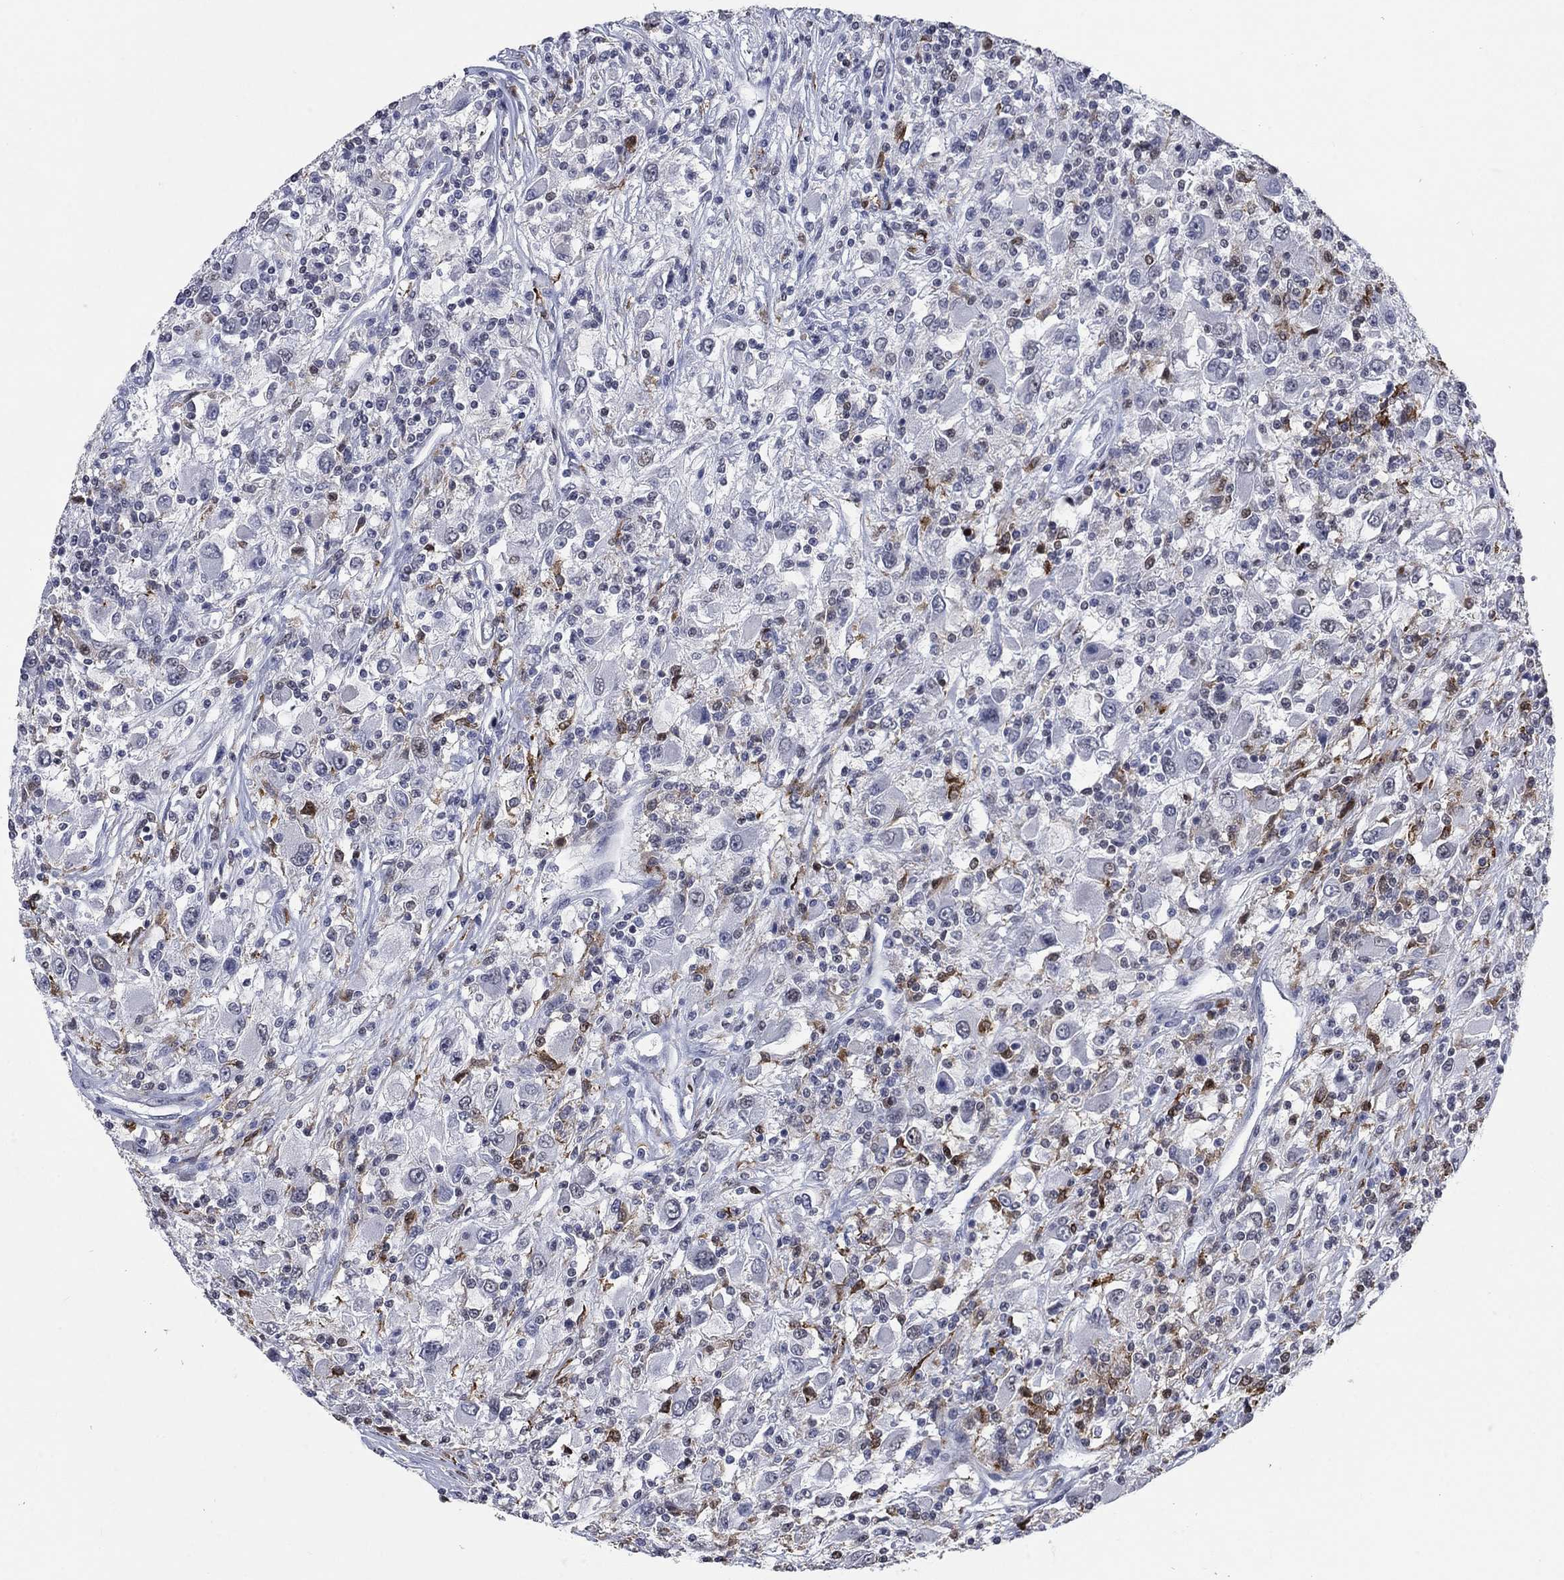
{"staining": {"intensity": "negative", "quantity": "none", "location": "none"}, "tissue": "renal cancer", "cell_type": "Tumor cells", "image_type": "cancer", "snomed": [{"axis": "morphology", "description": "Adenocarcinoma, NOS"}, {"axis": "topography", "description": "Kidney"}], "caption": "Immunohistochemistry (IHC) of renal cancer displays no positivity in tumor cells.", "gene": "HCFC1", "patient": {"sex": "female", "age": 67}}